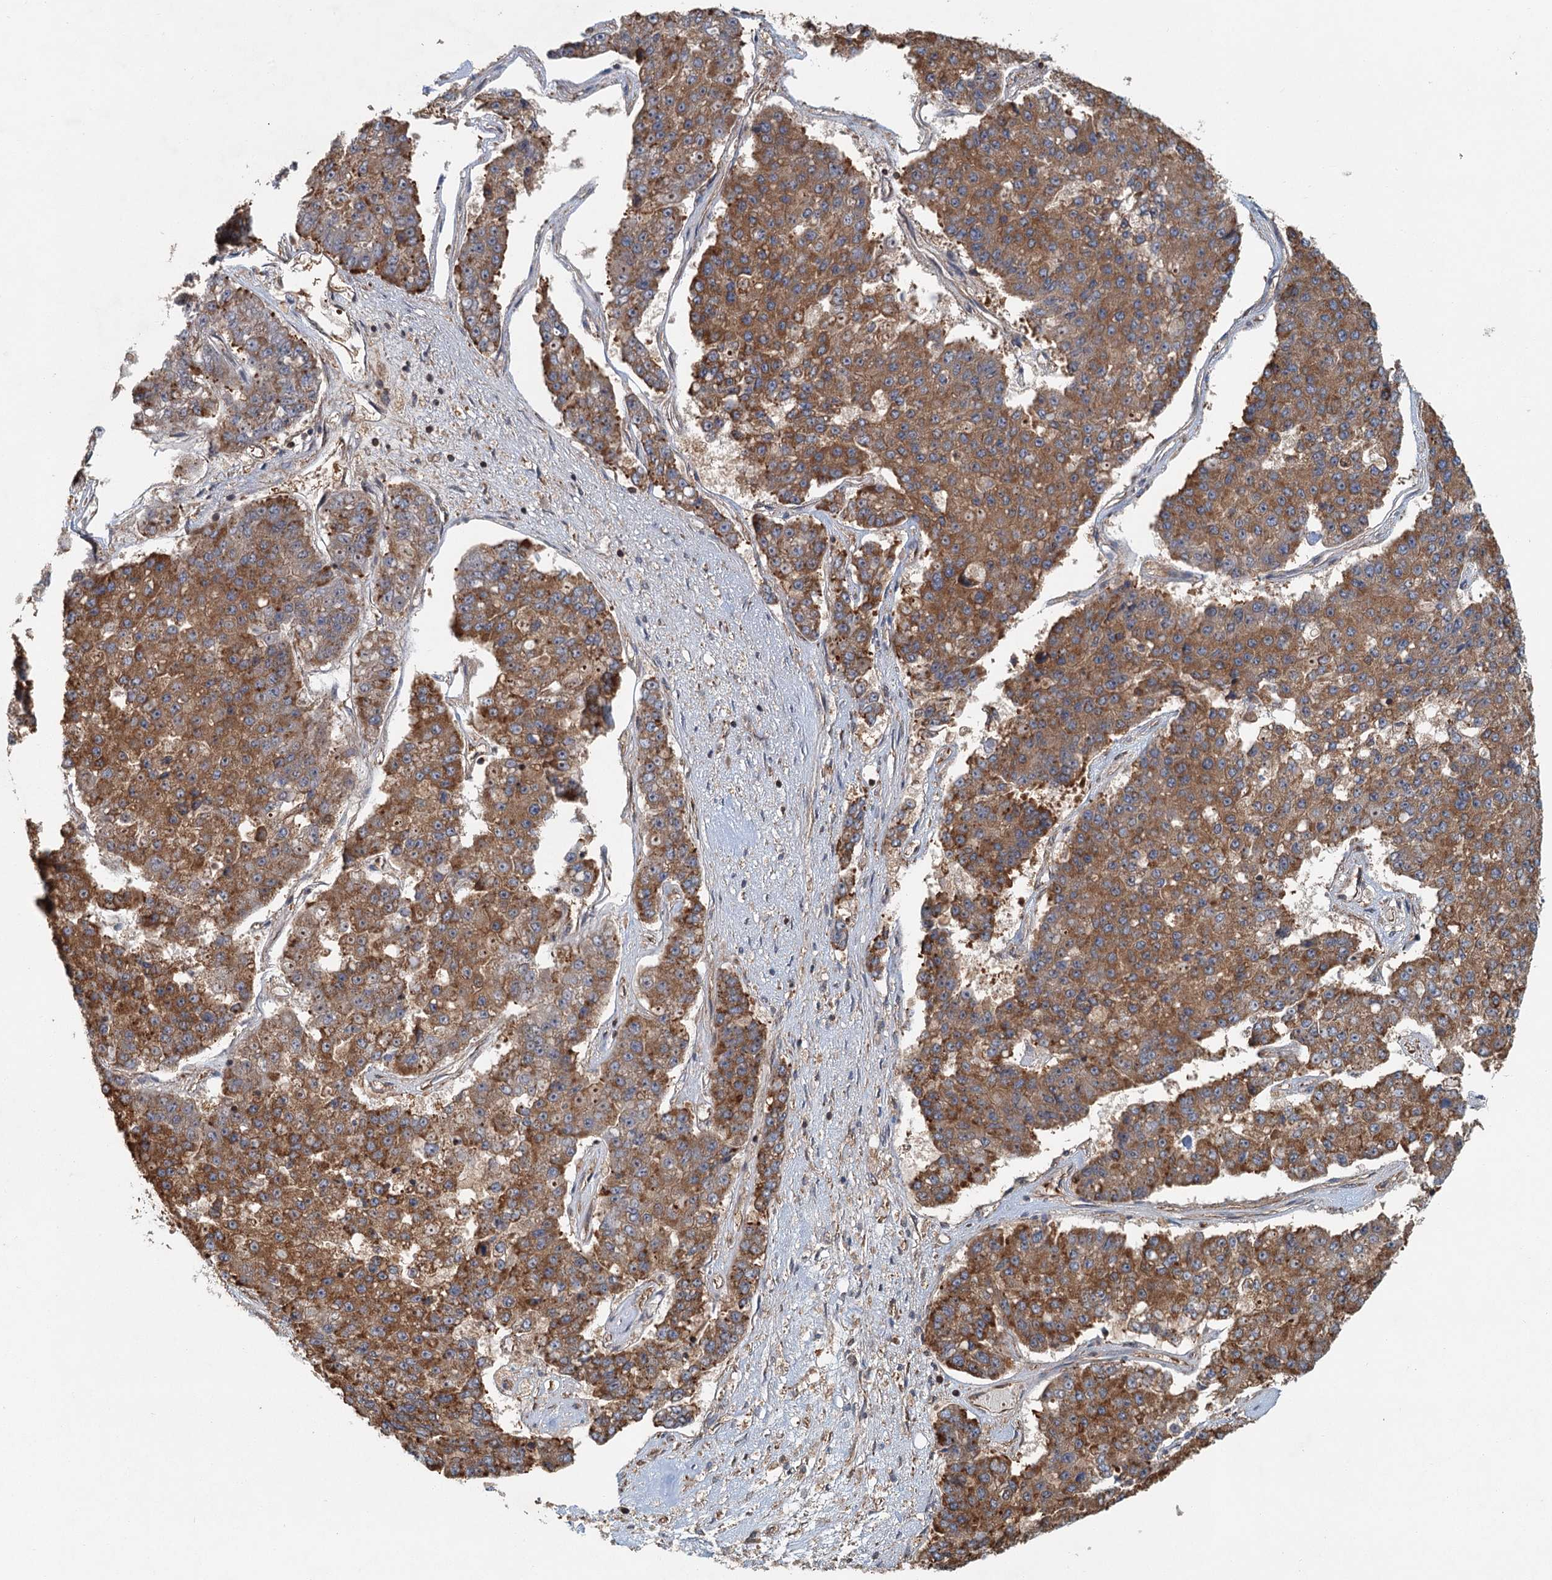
{"staining": {"intensity": "moderate", "quantity": ">75%", "location": "cytoplasmic/membranous"}, "tissue": "pancreatic cancer", "cell_type": "Tumor cells", "image_type": "cancer", "snomed": [{"axis": "morphology", "description": "Adenocarcinoma, NOS"}, {"axis": "topography", "description": "Pancreas"}], "caption": "The image shows a brown stain indicating the presence of a protein in the cytoplasmic/membranous of tumor cells in adenocarcinoma (pancreatic).", "gene": "ZNF527", "patient": {"sex": "male", "age": 50}}